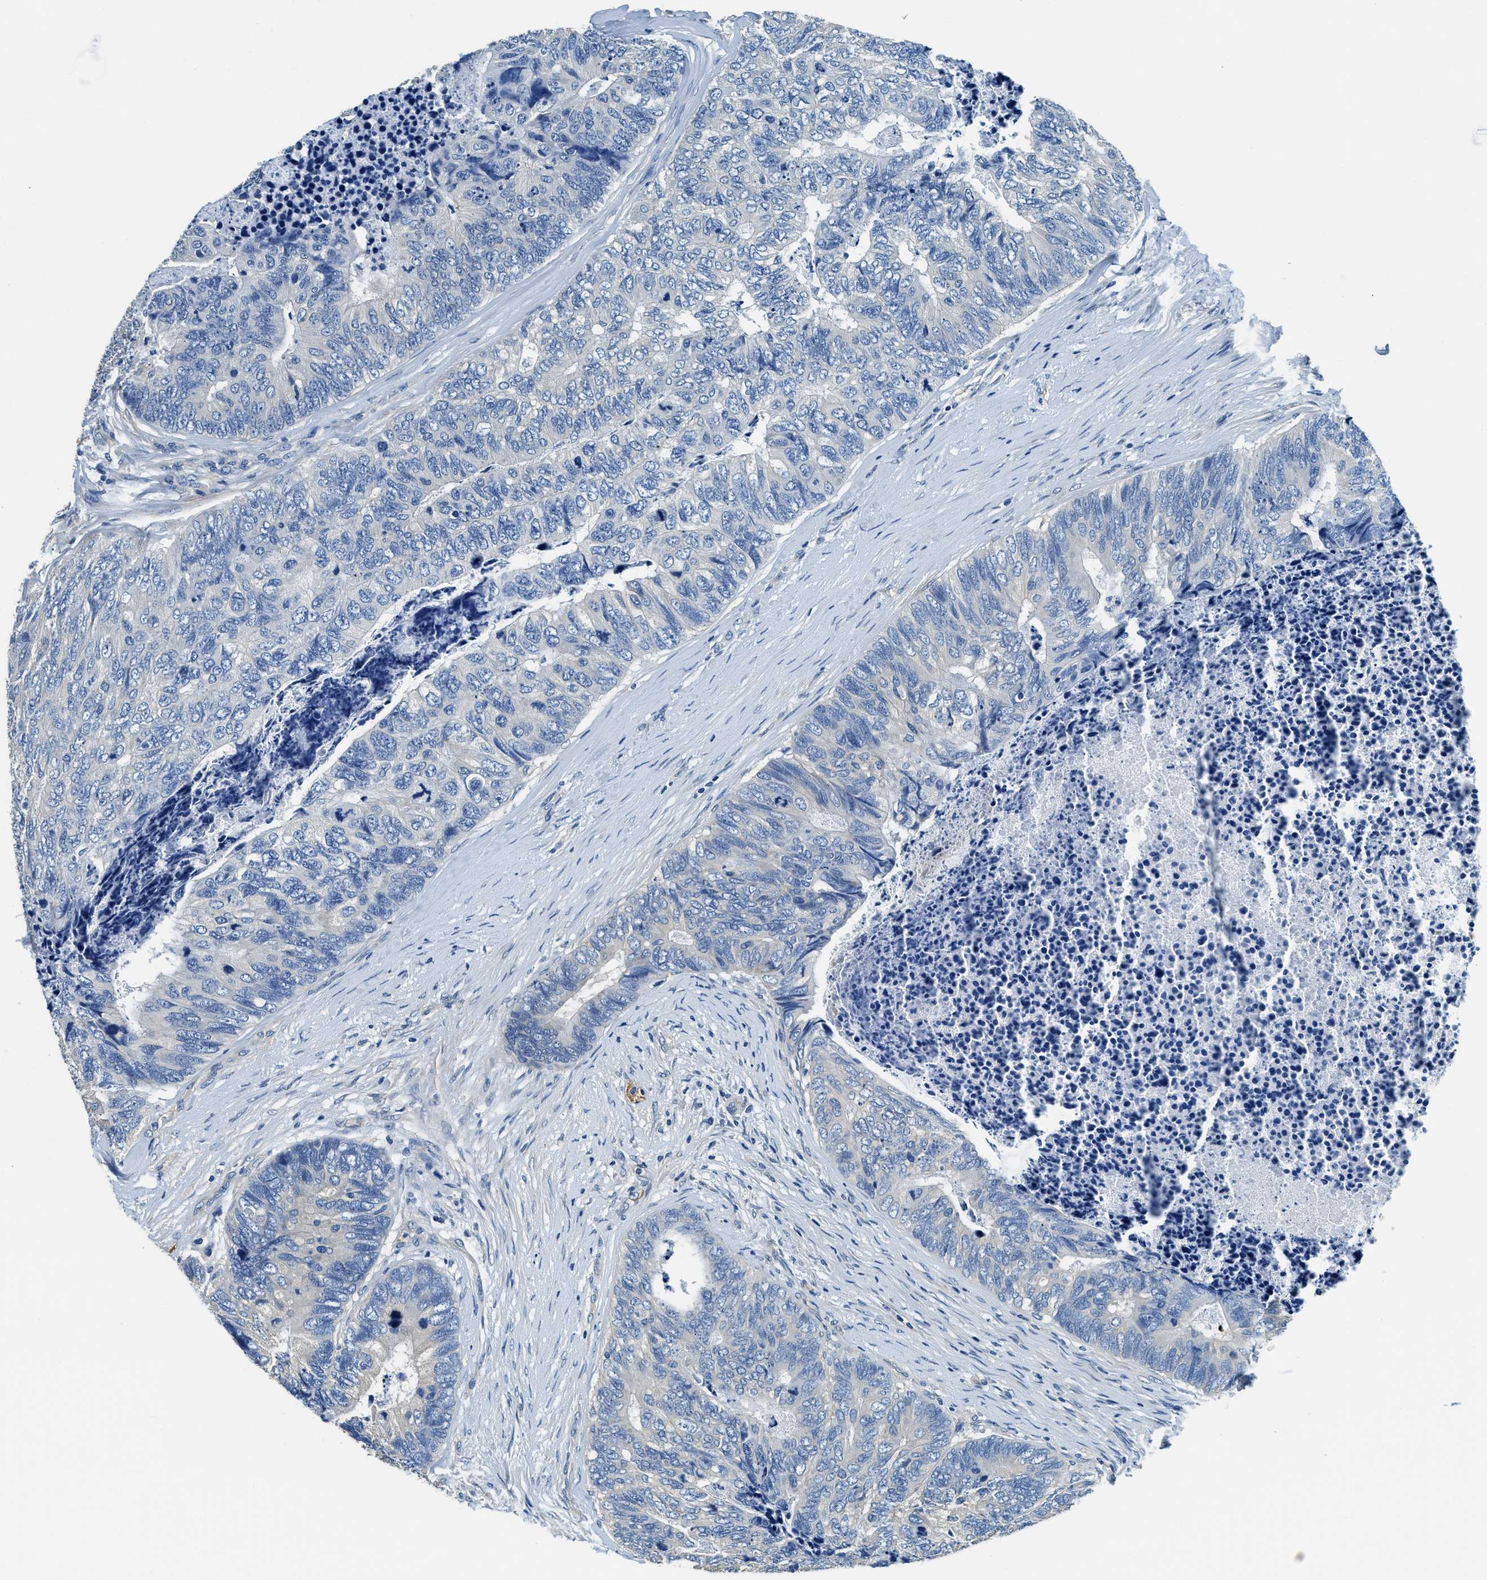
{"staining": {"intensity": "negative", "quantity": "none", "location": "none"}, "tissue": "colorectal cancer", "cell_type": "Tumor cells", "image_type": "cancer", "snomed": [{"axis": "morphology", "description": "Adenocarcinoma, NOS"}, {"axis": "topography", "description": "Colon"}], "caption": "High magnification brightfield microscopy of colorectal cancer (adenocarcinoma) stained with DAB (brown) and counterstained with hematoxylin (blue): tumor cells show no significant positivity. (Stains: DAB (3,3'-diaminobenzidine) immunohistochemistry (IHC) with hematoxylin counter stain, Microscopy: brightfield microscopy at high magnification).", "gene": "TMEM186", "patient": {"sex": "female", "age": 67}}